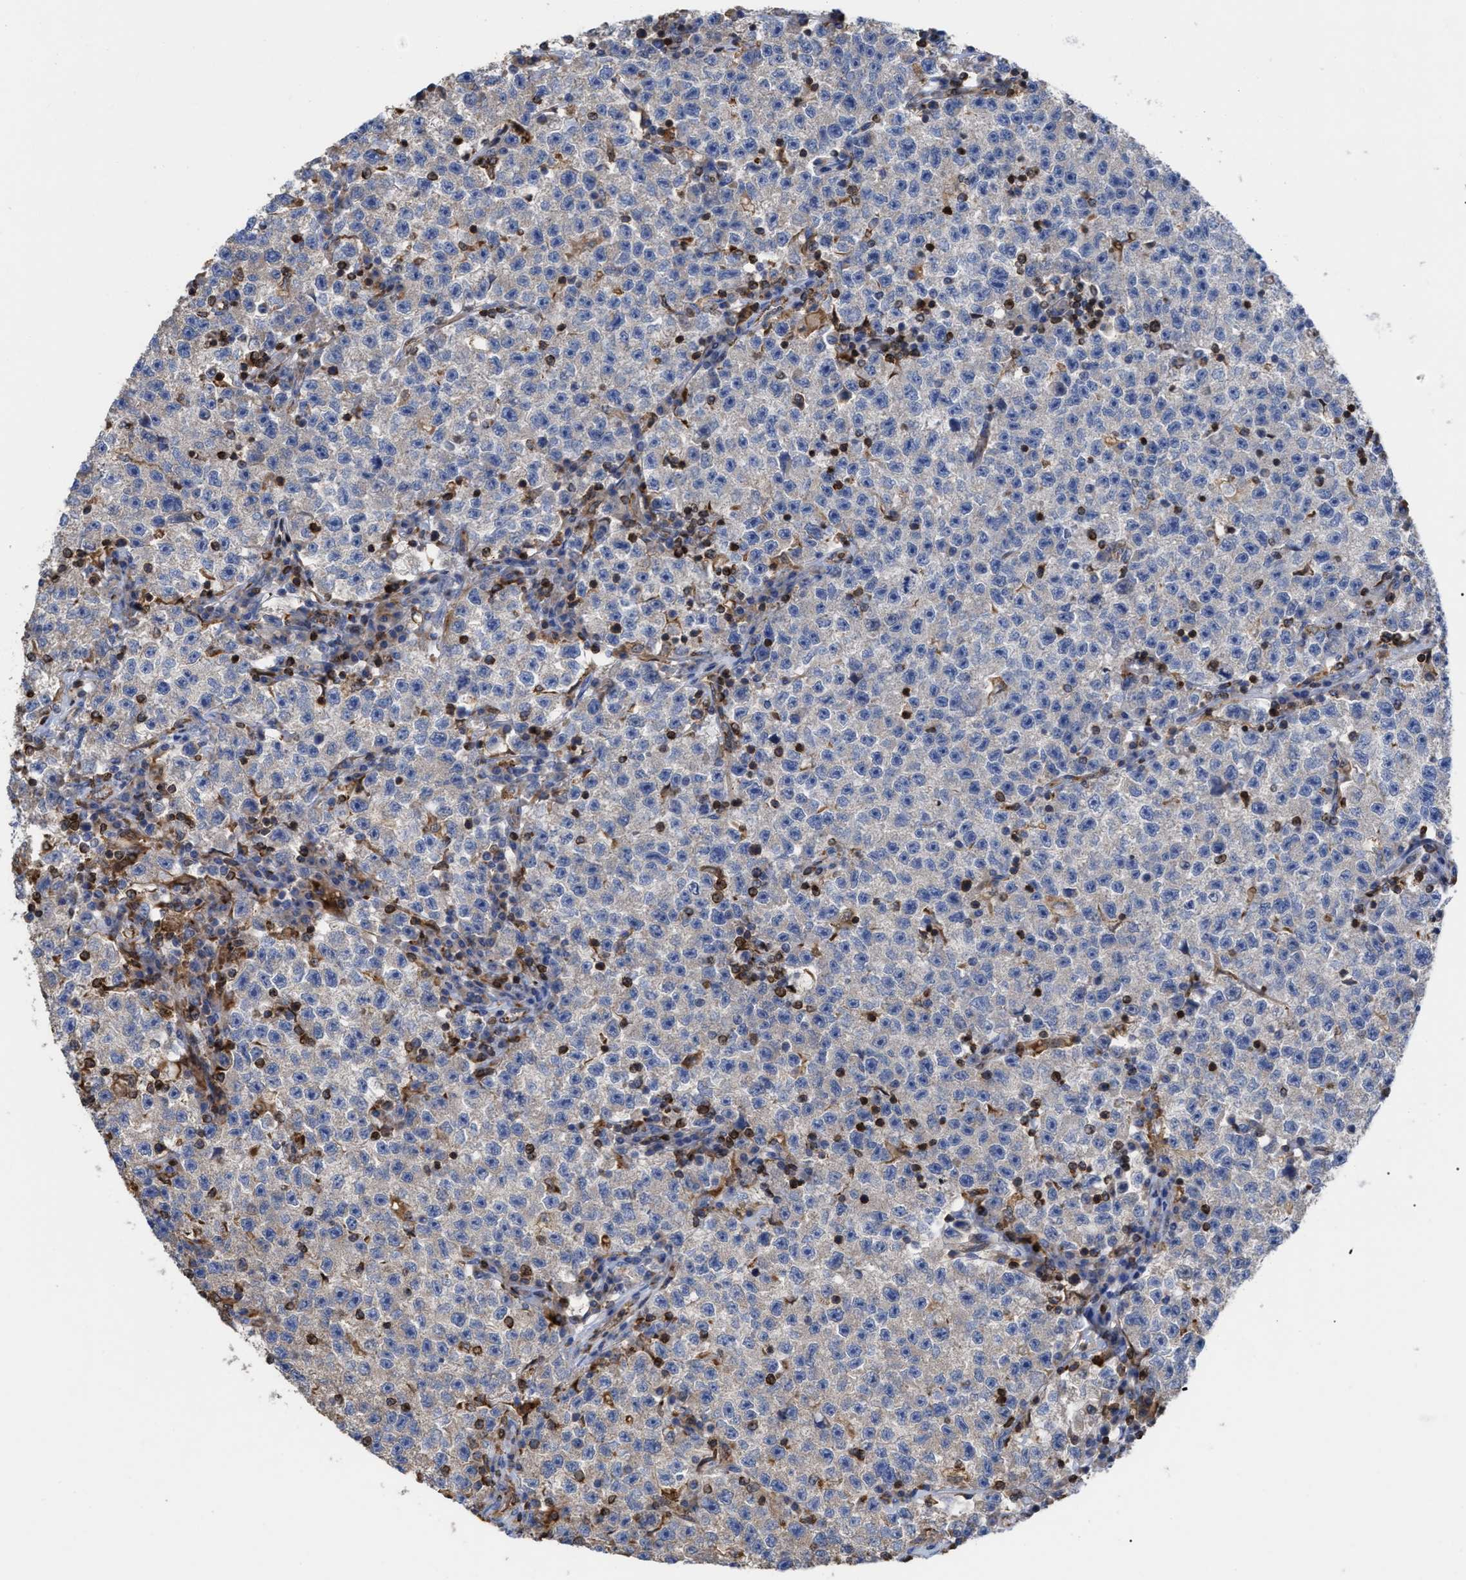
{"staining": {"intensity": "weak", "quantity": "<25%", "location": "cytoplasmic/membranous"}, "tissue": "testis cancer", "cell_type": "Tumor cells", "image_type": "cancer", "snomed": [{"axis": "morphology", "description": "Seminoma, NOS"}, {"axis": "topography", "description": "Testis"}], "caption": "IHC of human testis seminoma displays no staining in tumor cells.", "gene": "GIMAP4", "patient": {"sex": "male", "age": 22}}